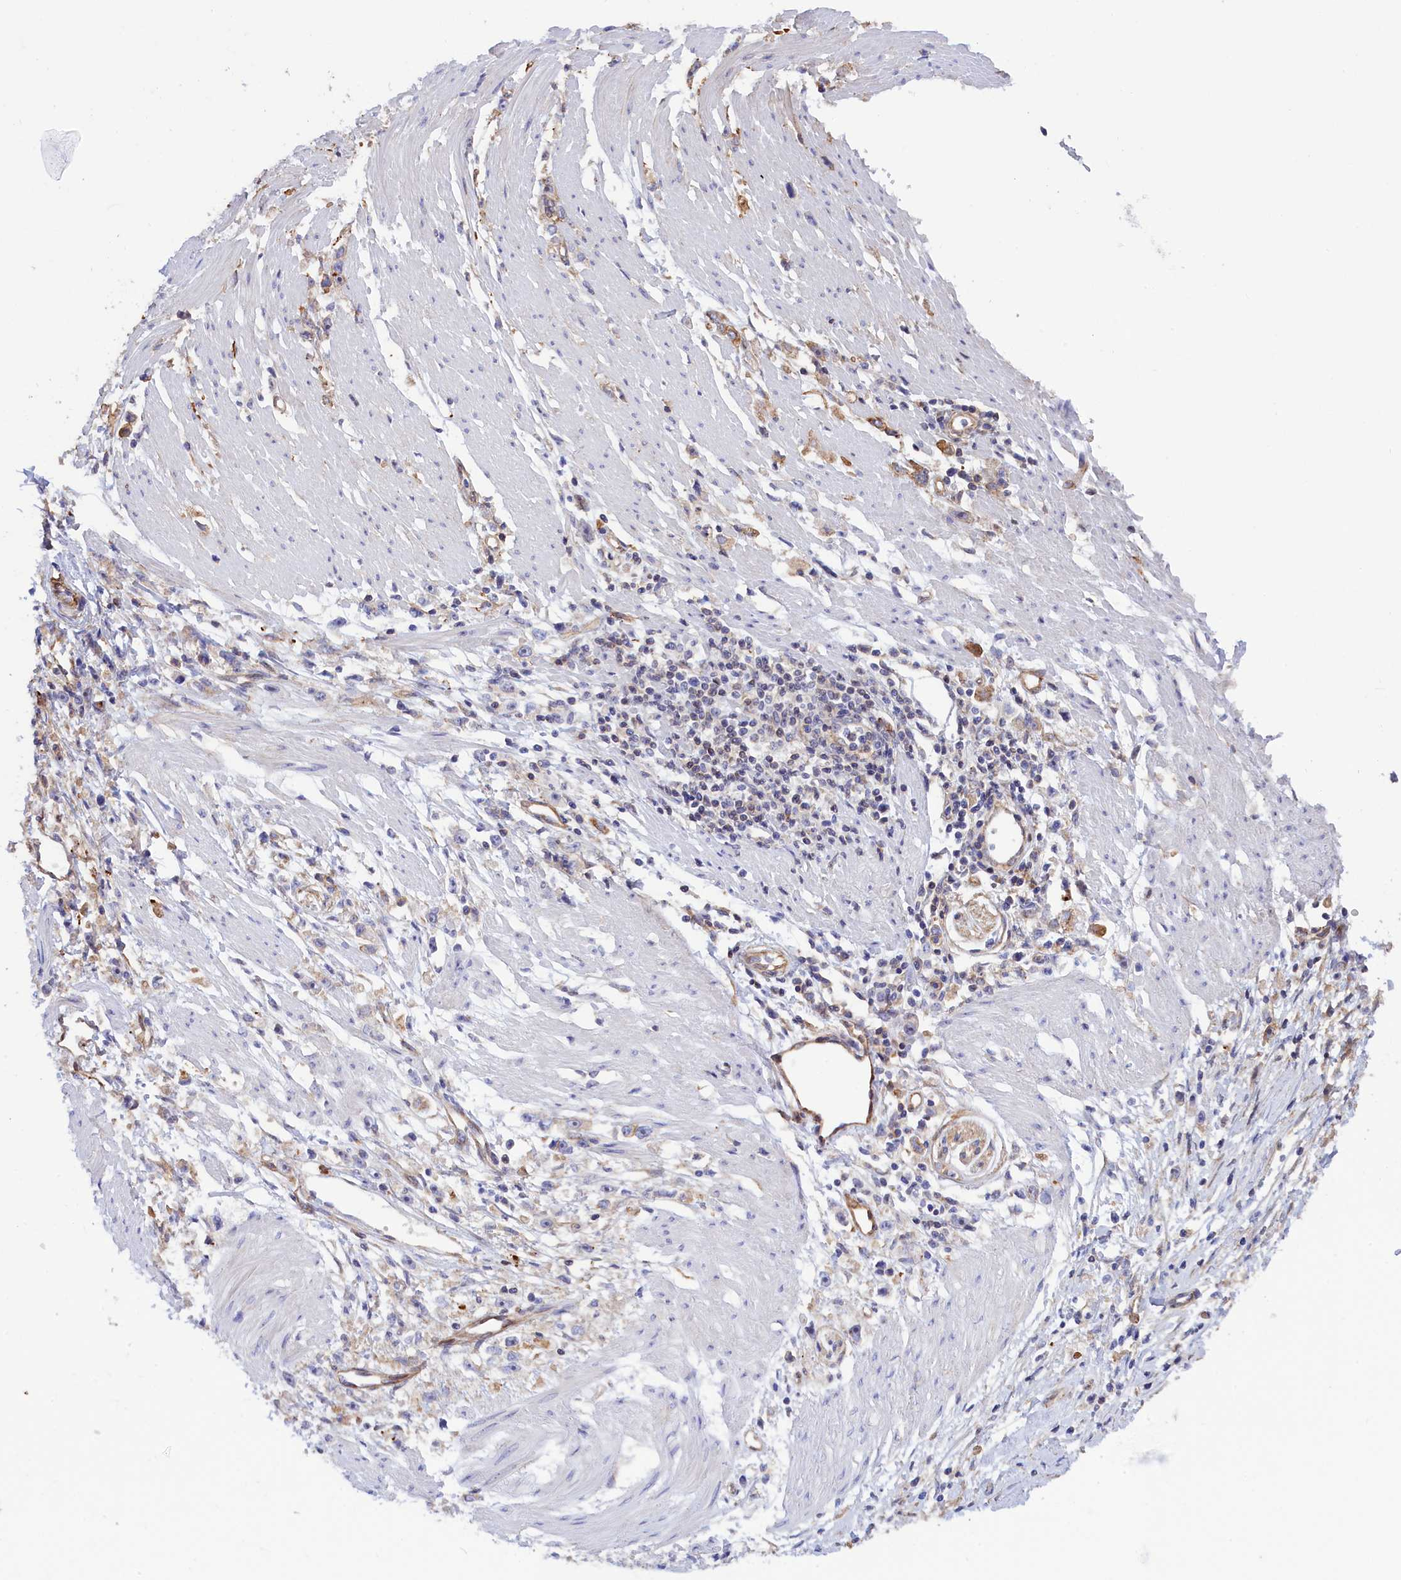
{"staining": {"intensity": "weak", "quantity": "<25%", "location": "cytoplasmic/membranous"}, "tissue": "stomach cancer", "cell_type": "Tumor cells", "image_type": "cancer", "snomed": [{"axis": "morphology", "description": "Adenocarcinoma, NOS"}, {"axis": "topography", "description": "Stomach"}], "caption": "This is an IHC histopathology image of human stomach cancer. There is no positivity in tumor cells.", "gene": "ABCC12", "patient": {"sex": "female", "age": 59}}